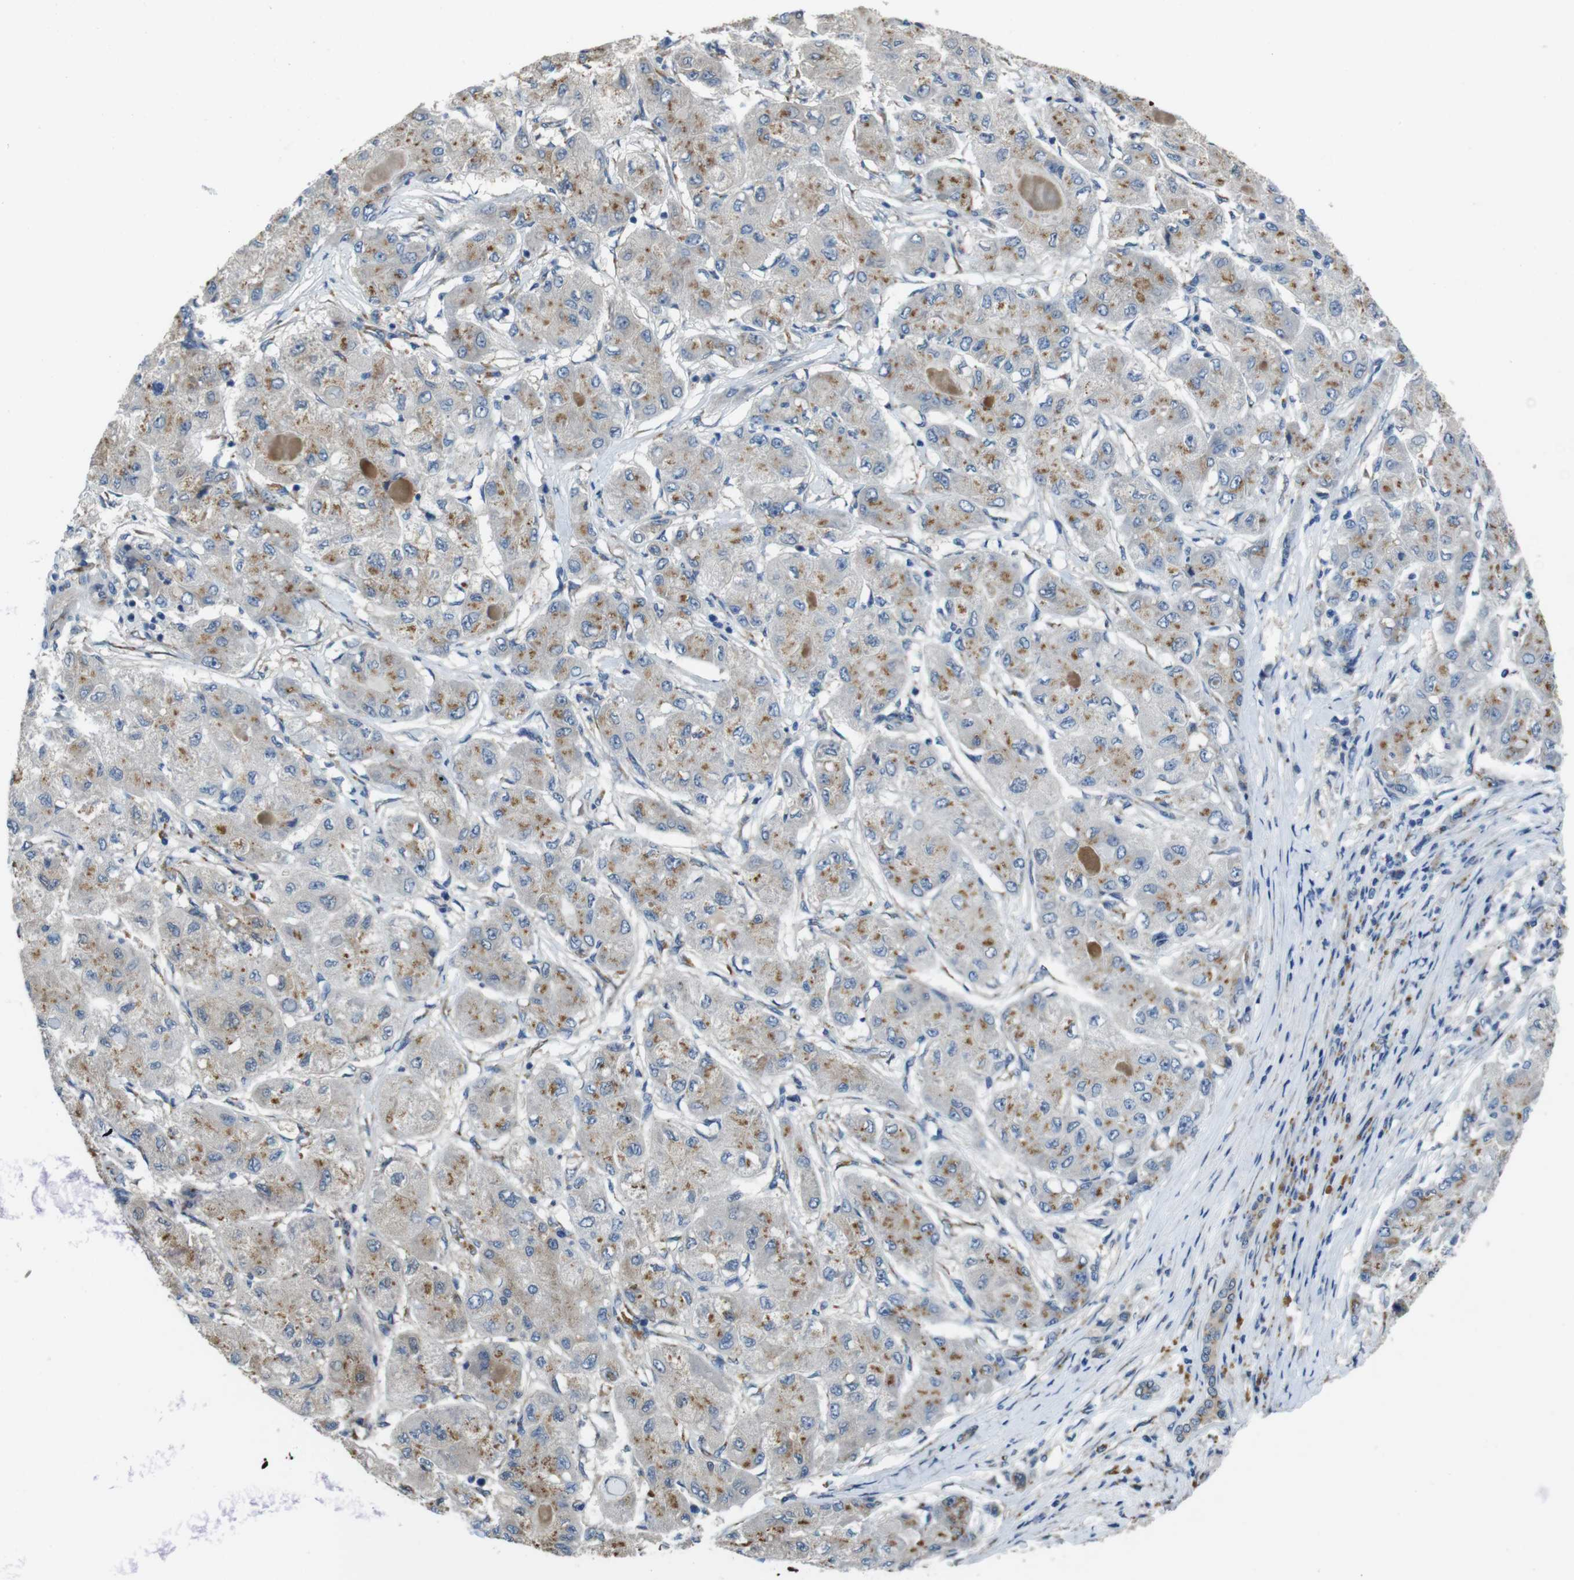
{"staining": {"intensity": "moderate", "quantity": "25%-75%", "location": "cytoplasmic/membranous"}, "tissue": "liver cancer", "cell_type": "Tumor cells", "image_type": "cancer", "snomed": [{"axis": "morphology", "description": "Carcinoma, Hepatocellular, NOS"}, {"axis": "topography", "description": "Liver"}], "caption": "Immunohistochemistry staining of hepatocellular carcinoma (liver), which demonstrates medium levels of moderate cytoplasmic/membranous staining in approximately 25%-75% of tumor cells indicating moderate cytoplasmic/membranous protein expression. The staining was performed using DAB (brown) for protein detection and nuclei were counterstained in hematoxylin (blue).", "gene": "RAB6A", "patient": {"sex": "male", "age": 80}}